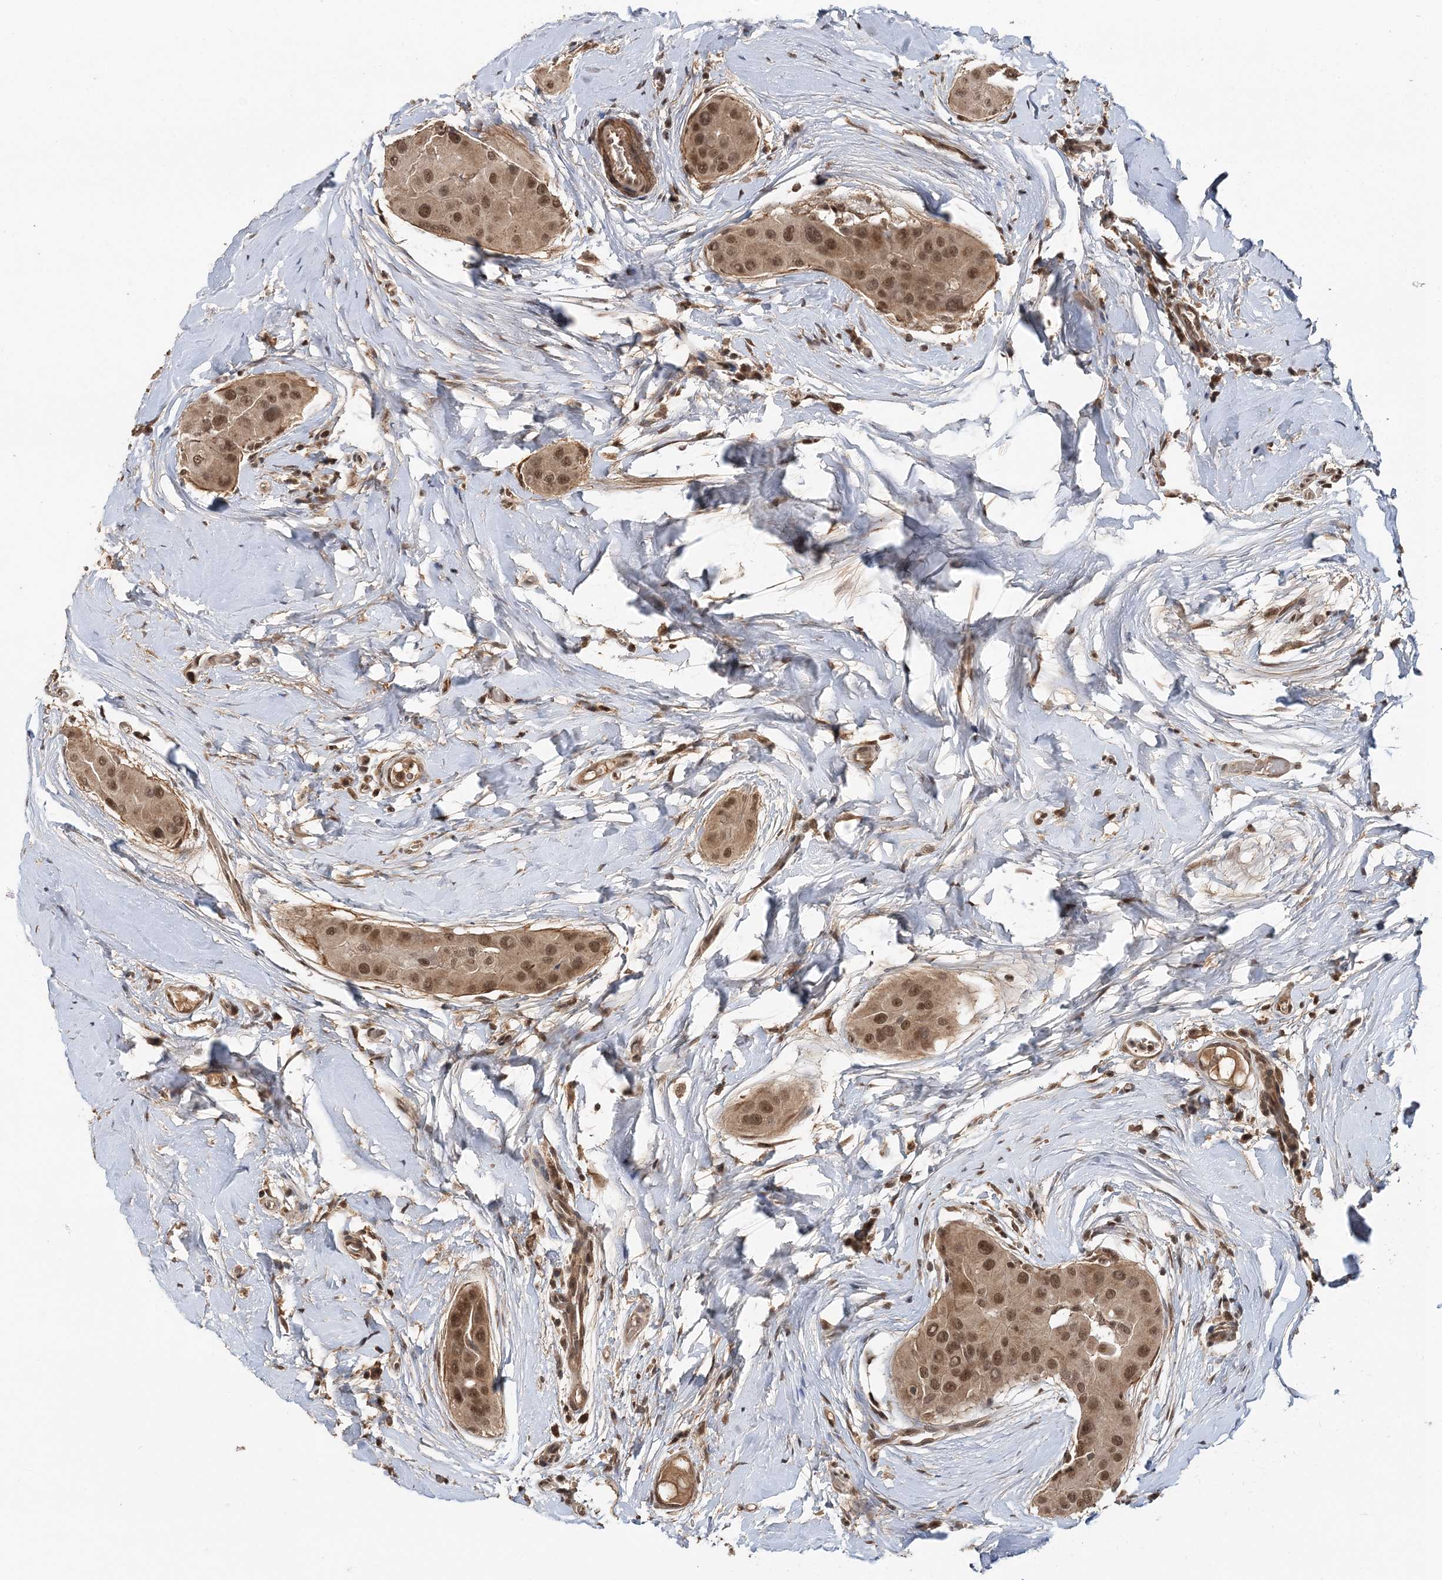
{"staining": {"intensity": "moderate", "quantity": ">75%", "location": "cytoplasmic/membranous,nuclear"}, "tissue": "thyroid cancer", "cell_type": "Tumor cells", "image_type": "cancer", "snomed": [{"axis": "morphology", "description": "Papillary adenocarcinoma, NOS"}, {"axis": "topography", "description": "Thyroid gland"}], "caption": "Protein analysis of thyroid cancer (papillary adenocarcinoma) tissue shows moderate cytoplasmic/membranous and nuclear positivity in approximately >75% of tumor cells. (DAB = brown stain, brightfield microscopy at high magnification).", "gene": "TSHZ2", "patient": {"sex": "male", "age": 33}}